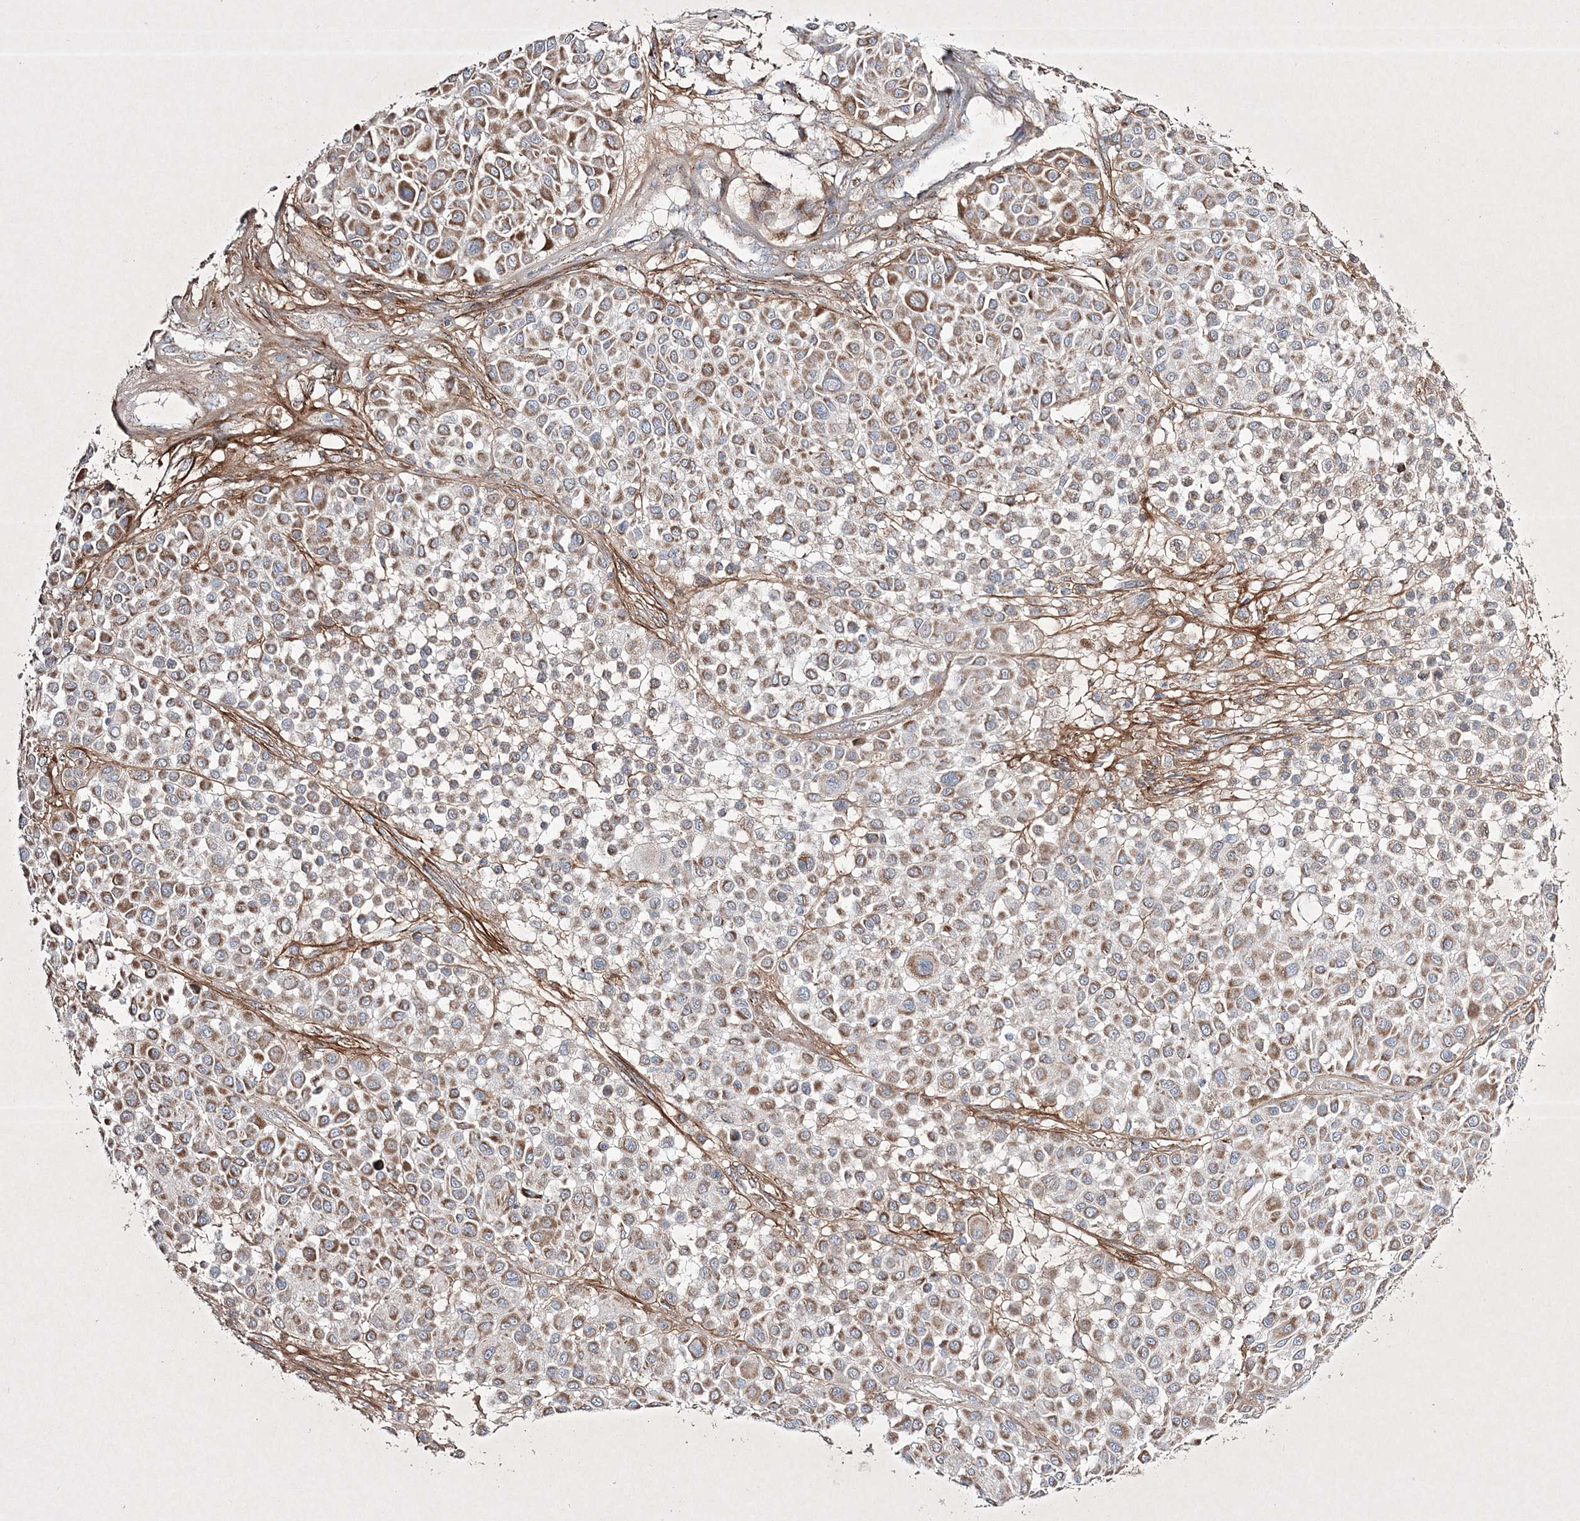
{"staining": {"intensity": "moderate", "quantity": ">75%", "location": "cytoplasmic/membranous"}, "tissue": "melanoma", "cell_type": "Tumor cells", "image_type": "cancer", "snomed": [{"axis": "morphology", "description": "Malignant melanoma, Metastatic site"}, {"axis": "topography", "description": "Soft tissue"}], "caption": "Immunohistochemistry (IHC) photomicrograph of human melanoma stained for a protein (brown), which displays medium levels of moderate cytoplasmic/membranous staining in approximately >75% of tumor cells.", "gene": "RICTOR", "patient": {"sex": "male", "age": 41}}